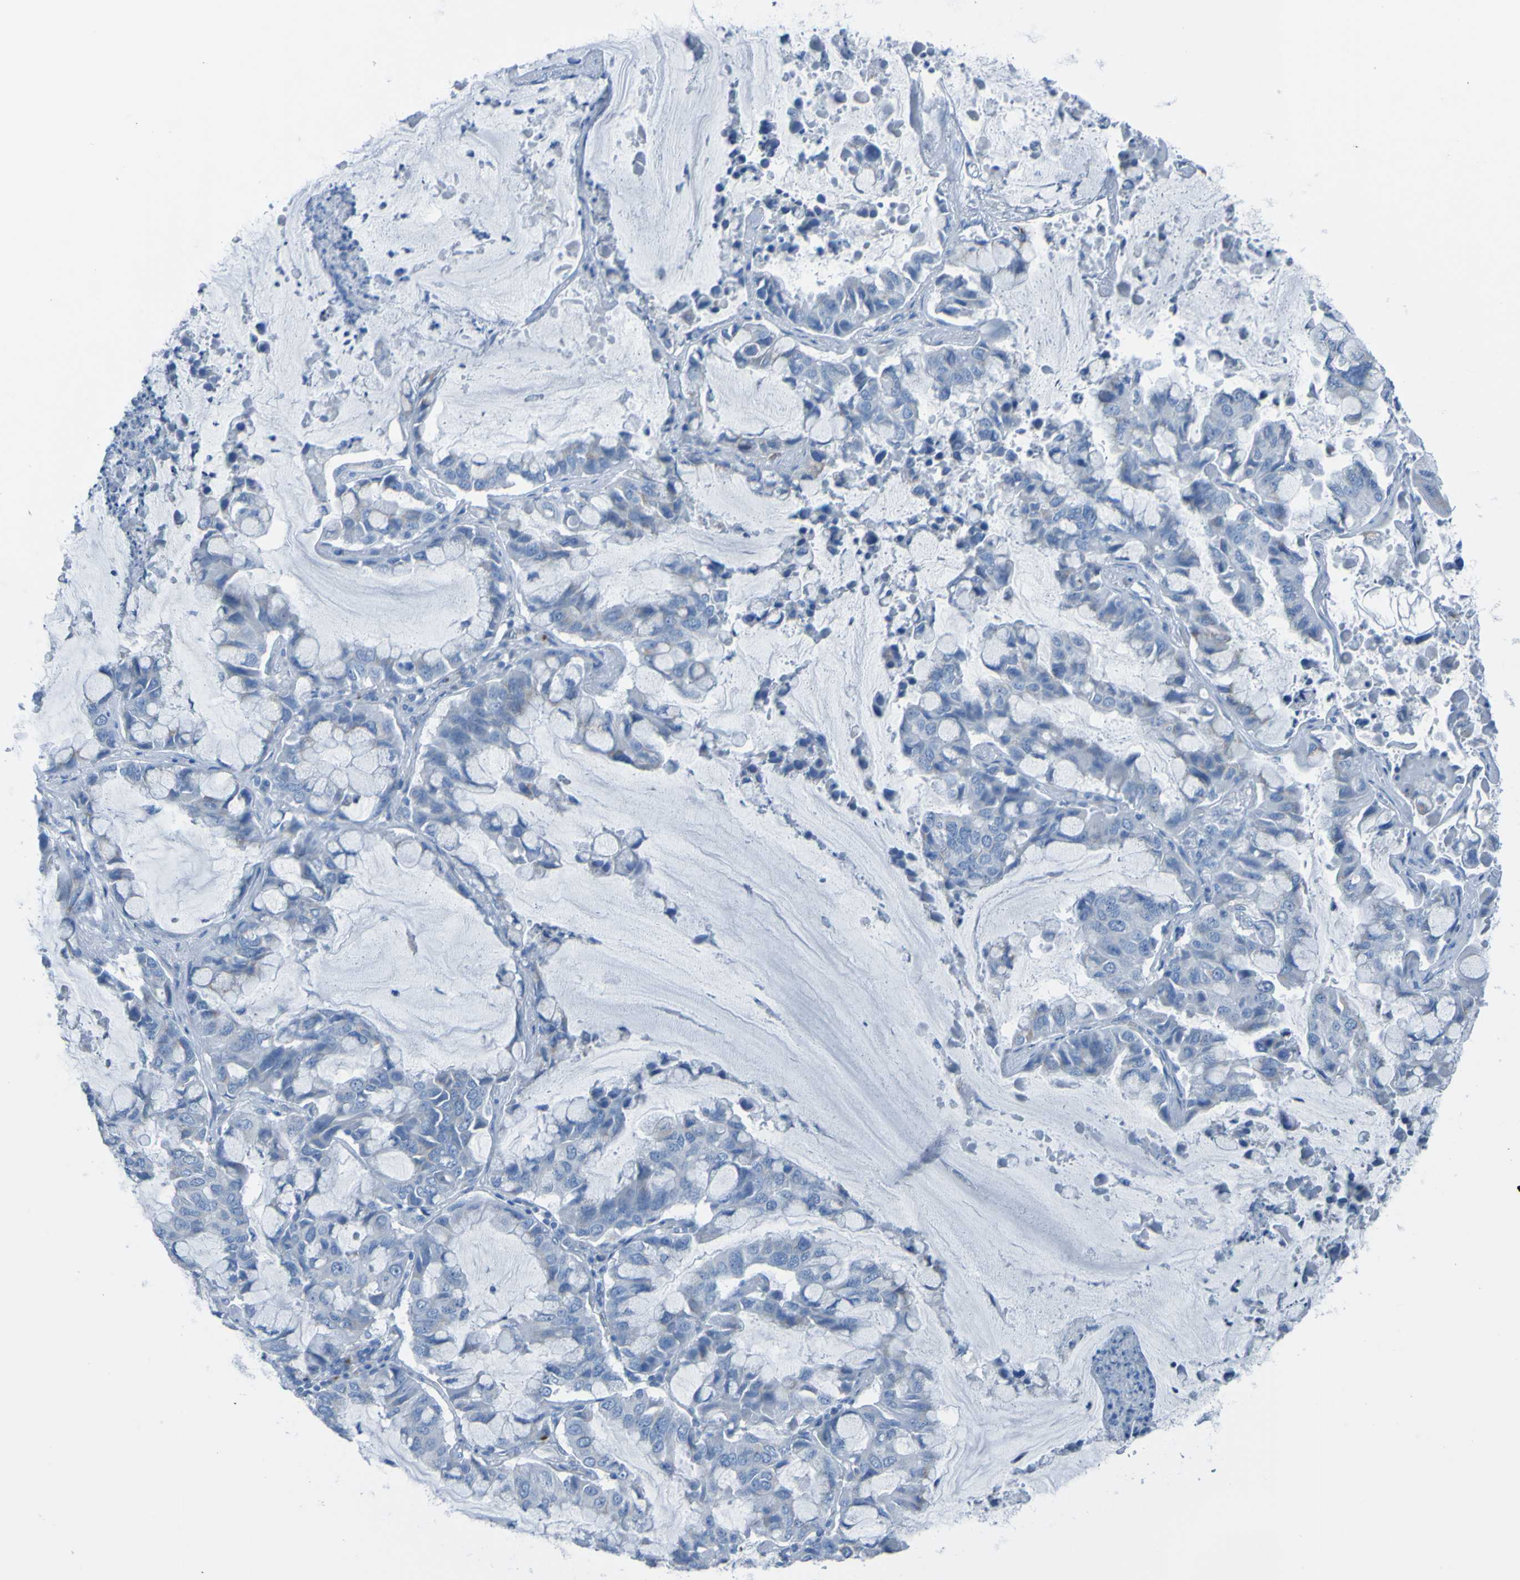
{"staining": {"intensity": "negative", "quantity": "none", "location": "none"}, "tissue": "lung cancer", "cell_type": "Tumor cells", "image_type": "cancer", "snomed": [{"axis": "morphology", "description": "Adenocarcinoma, NOS"}, {"axis": "topography", "description": "Lung"}], "caption": "Immunohistochemistry image of lung adenocarcinoma stained for a protein (brown), which reveals no expression in tumor cells. The staining was performed using DAB (3,3'-diaminobenzidine) to visualize the protein expression in brown, while the nuclei were stained in blue with hematoxylin (Magnification: 20x).", "gene": "ACMSD", "patient": {"sex": "male", "age": 64}}